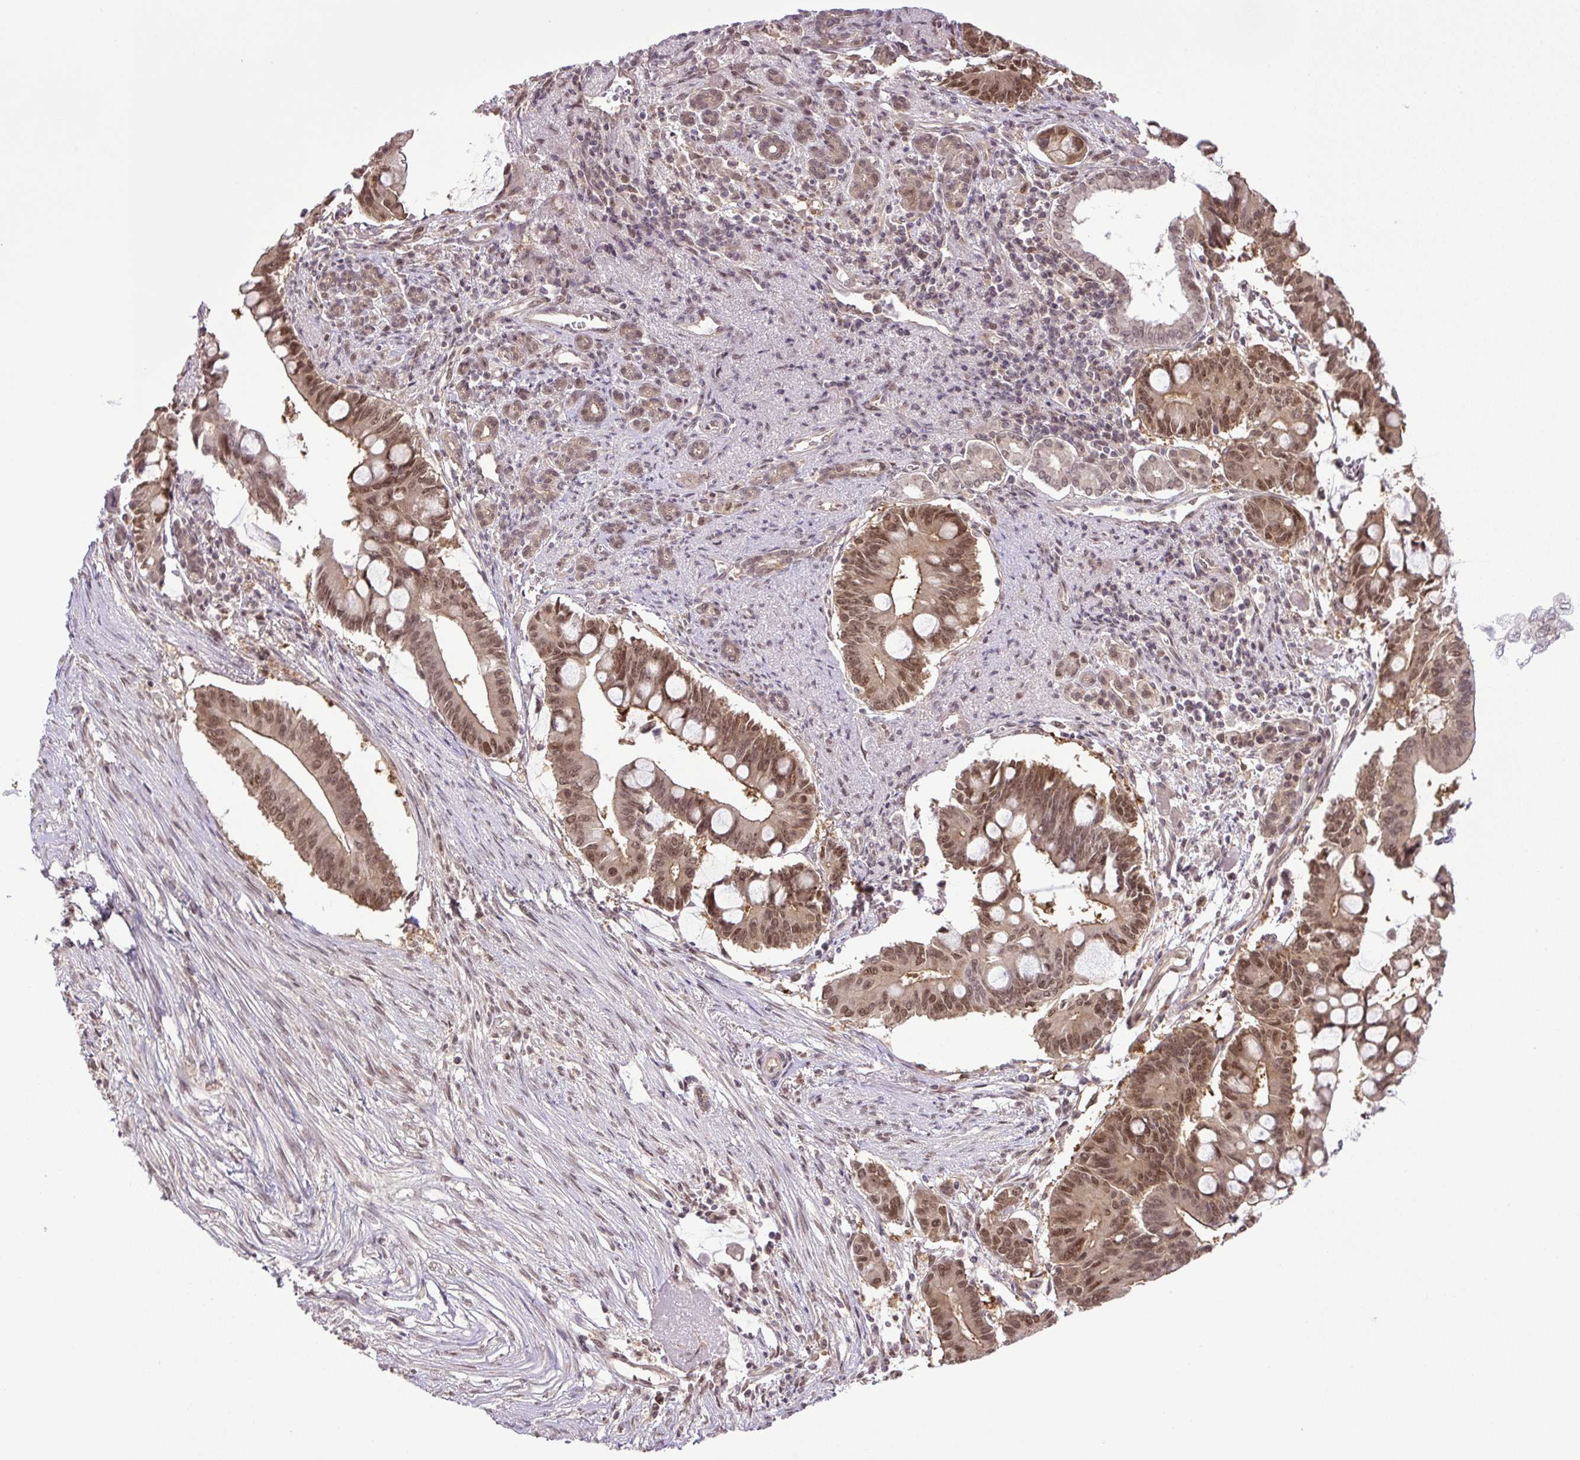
{"staining": {"intensity": "moderate", "quantity": ">75%", "location": "cytoplasmic/membranous,nuclear"}, "tissue": "pancreatic cancer", "cell_type": "Tumor cells", "image_type": "cancer", "snomed": [{"axis": "morphology", "description": "Adenocarcinoma, NOS"}, {"axis": "topography", "description": "Pancreas"}], "caption": "A medium amount of moderate cytoplasmic/membranous and nuclear expression is identified in approximately >75% of tumor cells in pancreatic cancer (adenocarcinoma) tissue.", "gene": "SGTA", "patient": {"sex": "male", "age": 68}}